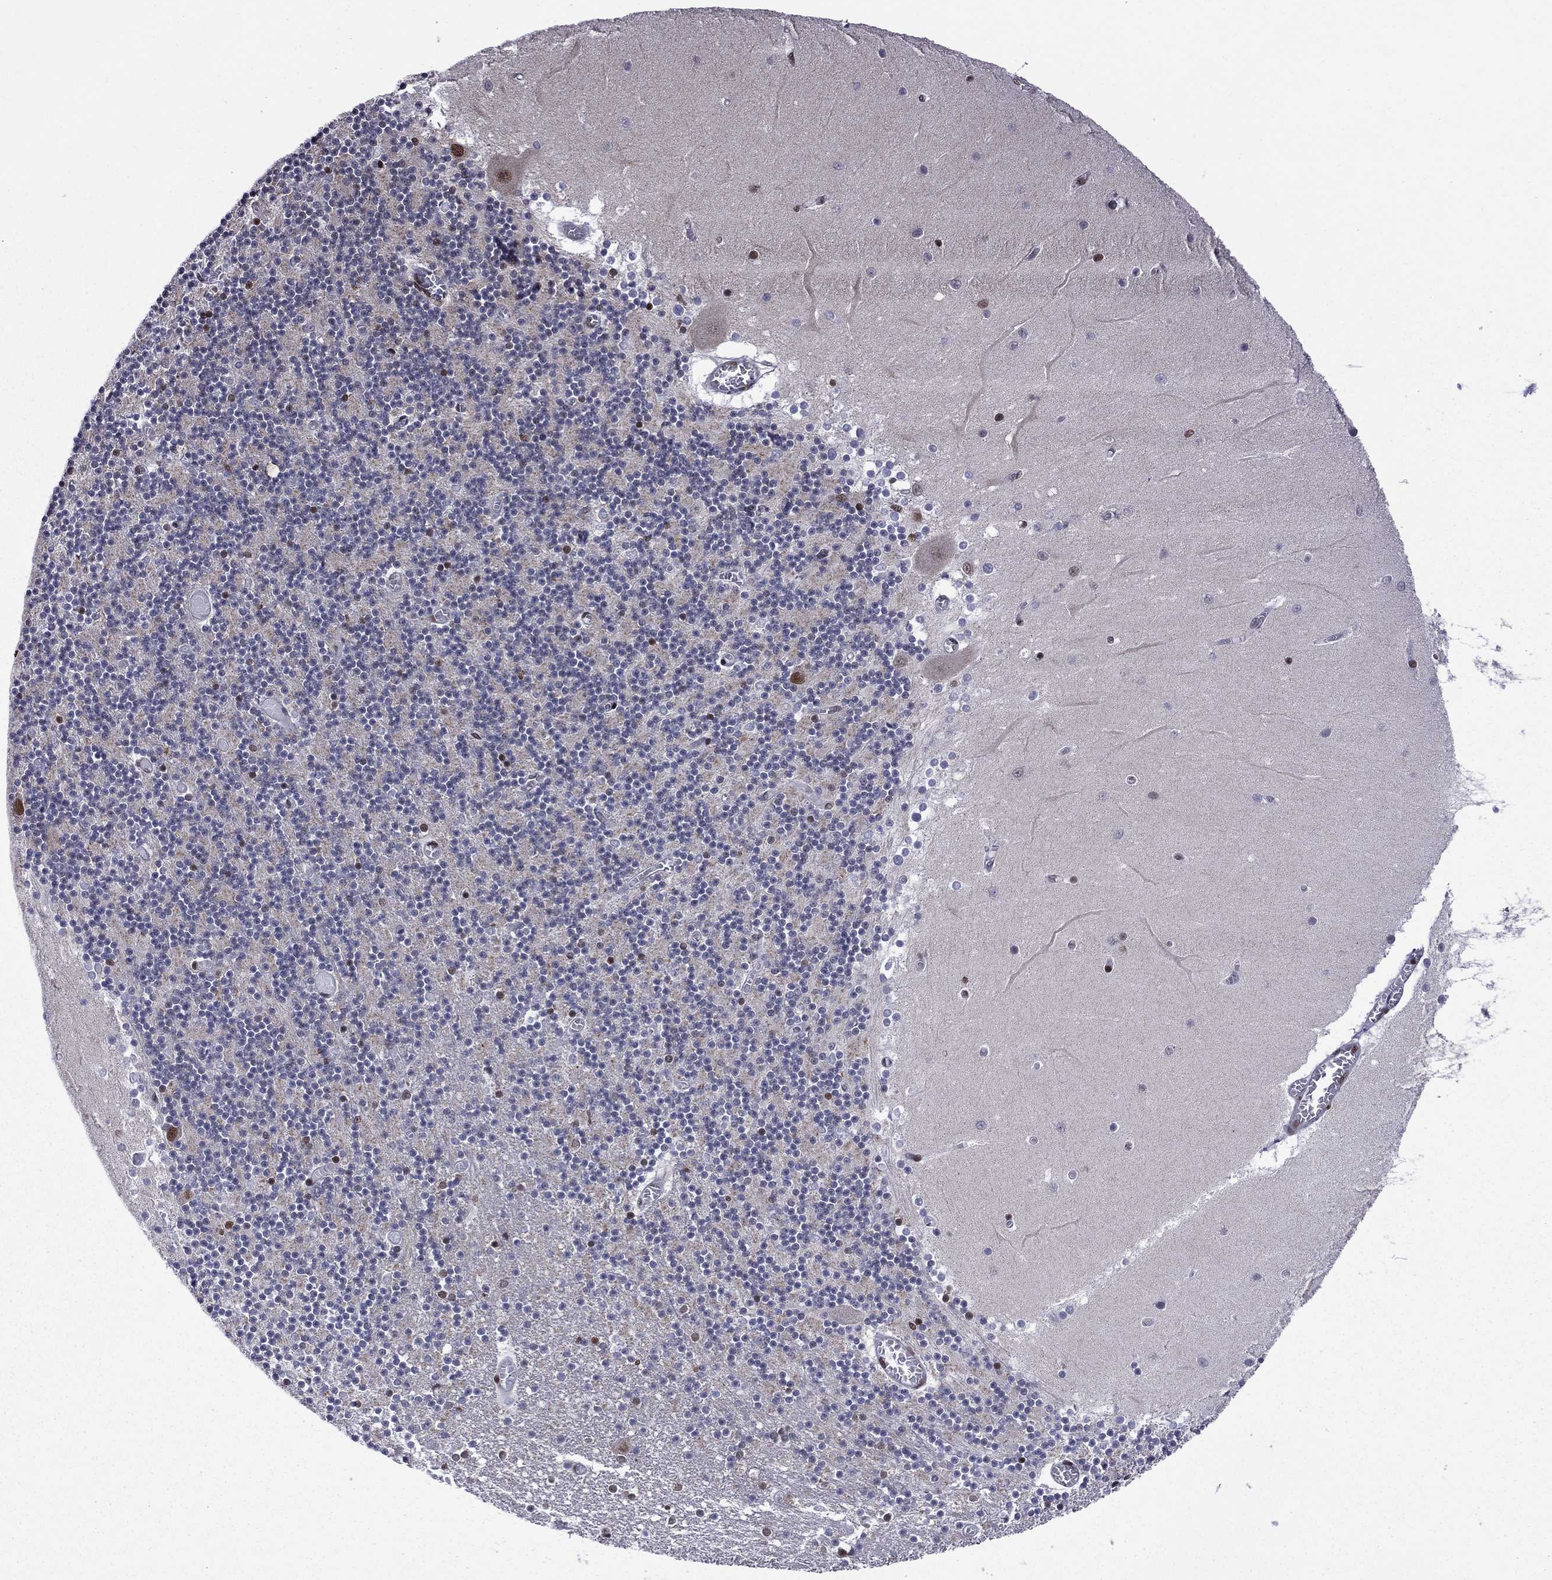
{"staining": {"intensity": "strong", "quantity": ">75%", "location": "nuclear"}, "tissue": "cerebellum", "cell_type": "Cells in granular layer", "image_type": "normal", "snomed": [{"axis": "morphology", "description": "Normal tissue, NOS"}, {"axis": "topography", "description": "Cerebellum"}], "caption": "Human cerebellum stained for a protein (brown) exhibits strong nuclear positive staining in about >75% of cells in granular layer.", "gene": "MED25", "patient": {"sex": "female", "age": 28}}